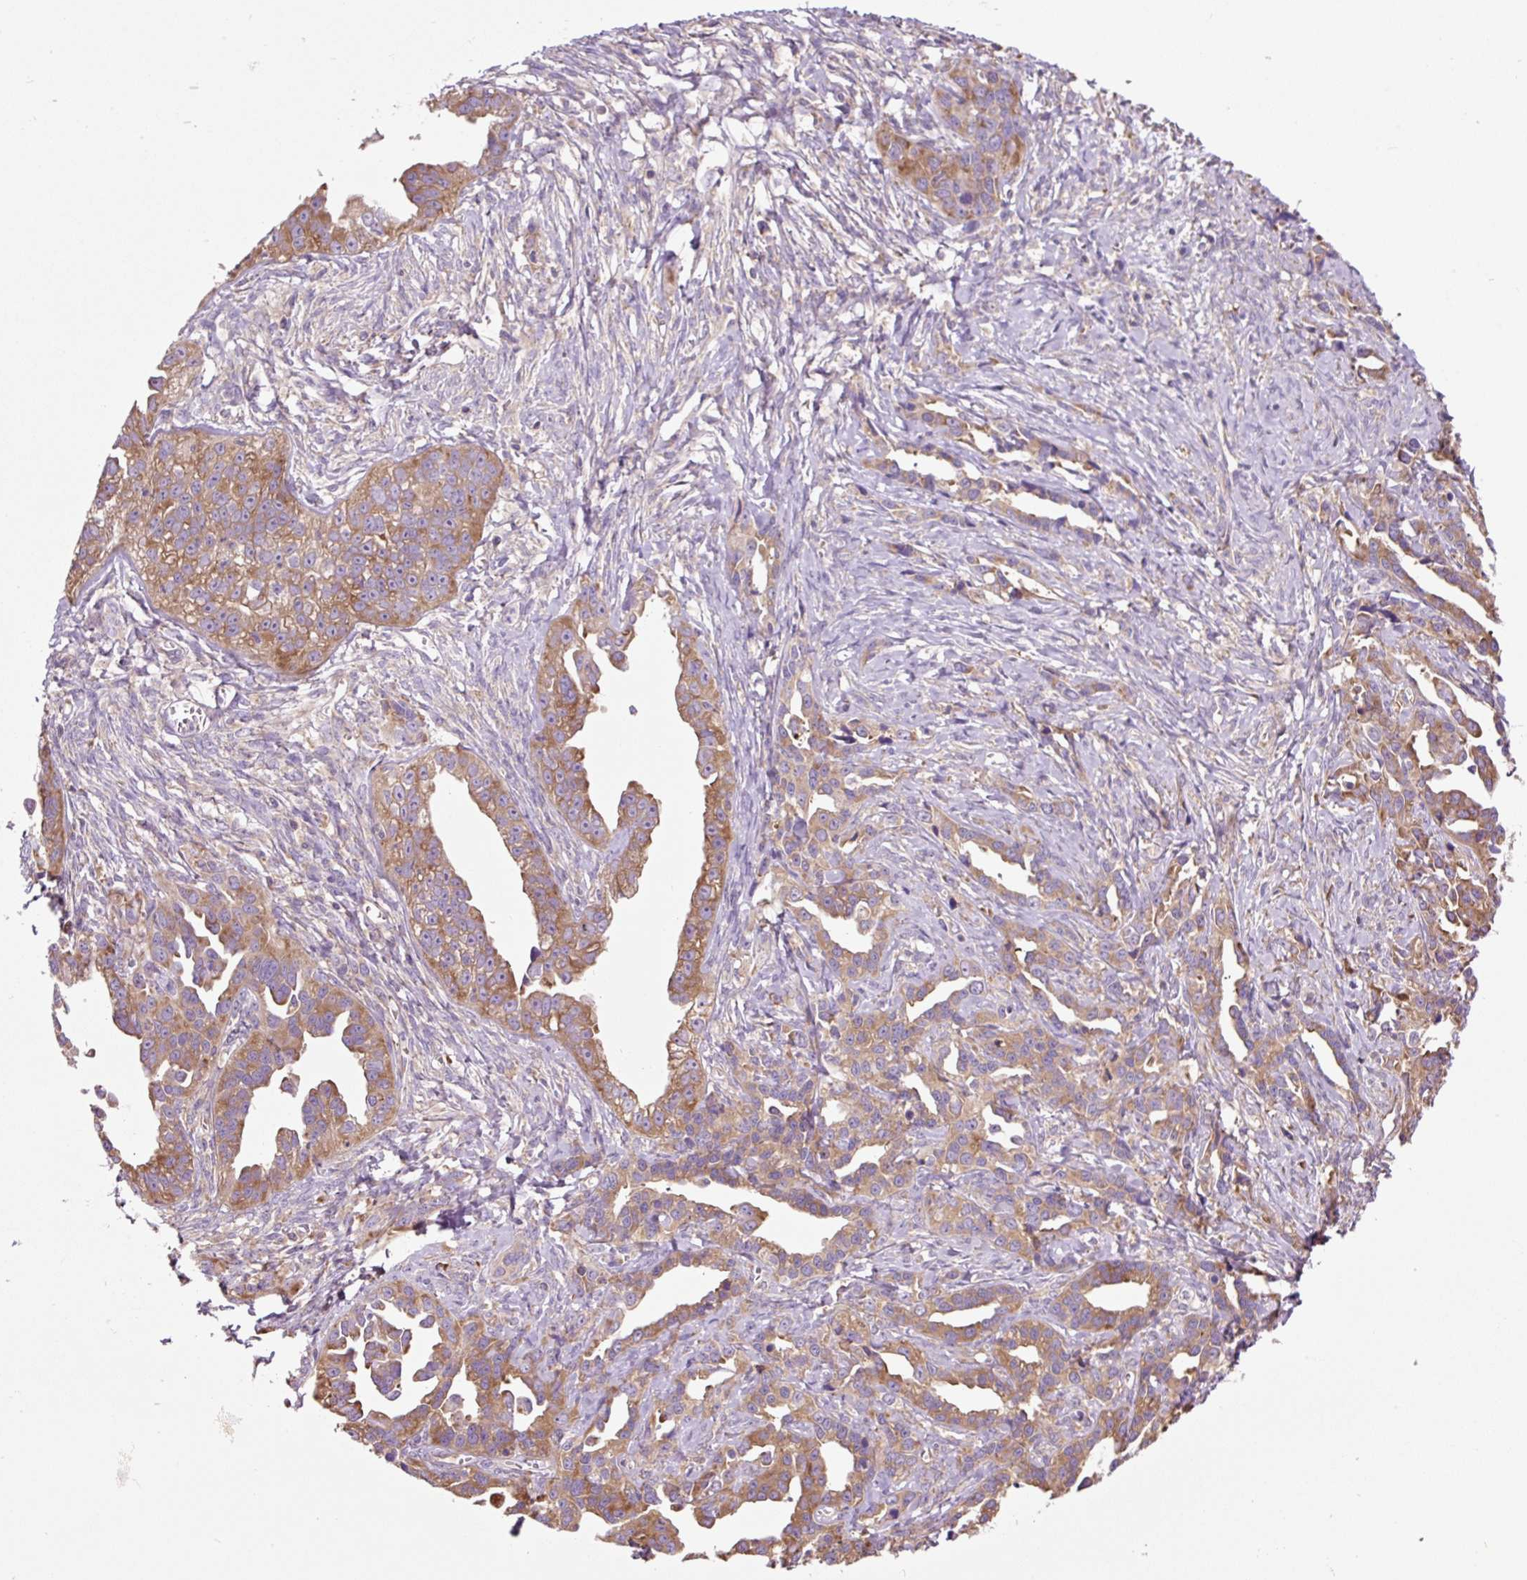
{"staining": {"intensity": "moderate", "quantity": ">75%", "location": "cytoplasmic/membranous"}, "tissue": "ovarian cancer", "cell_type": "Tumor cells", "image_type": "cancer", "snomed": [{"axis": "morphology", "description": "Cystadenocarcinoma, serous, NOS"}, {"axis": "topography", "description": "Ovary"}], "caption": "Human ovarian serous cystadenocarcinoma stained with a protein marker demonstrates moderate staining in tumor cells.", "gene": "RPS23", "patient": {"sex": "female", "age": 75}}